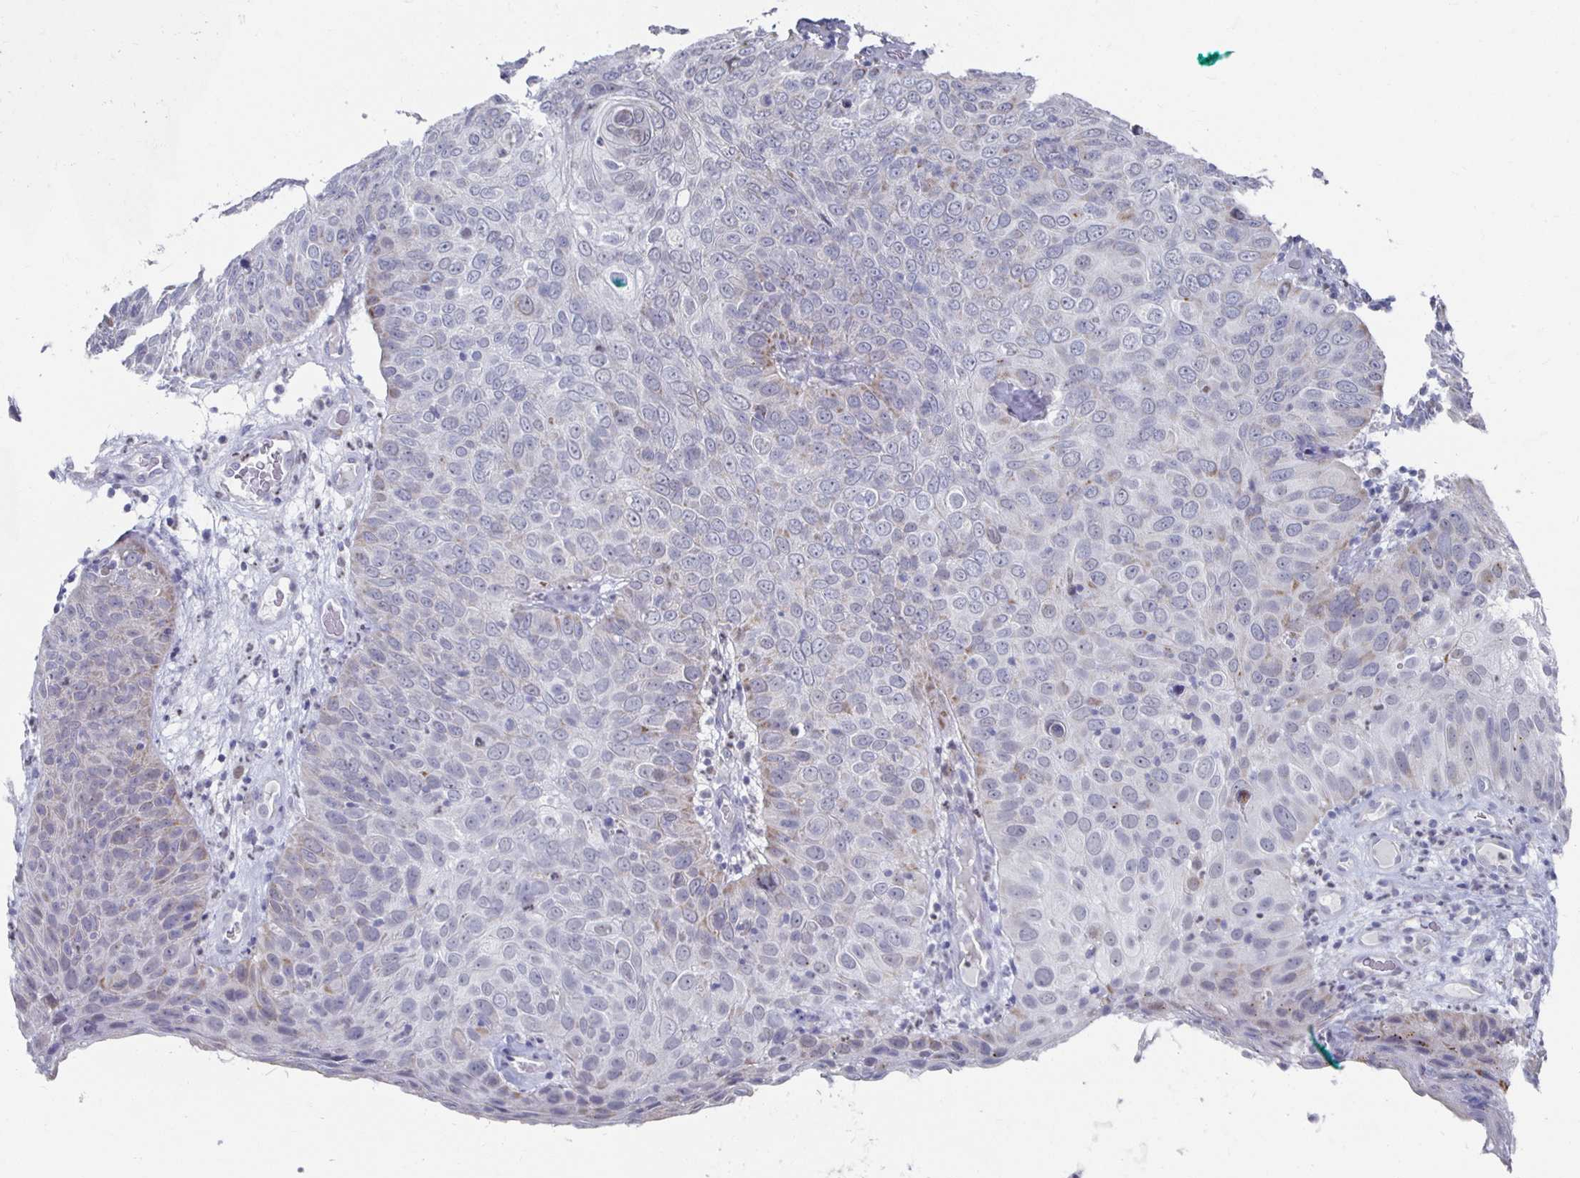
{"staining": {"intensity": "negative", "quantity": "none", "location": "none"}, "tissue": "skin cancer", "cell_type": "Tumor cells", "image_type": "cancer", "snomed": [{"axis": "morphology", "description": "Squamous cell carcinoma, NOS"}, {"axis": "topography", "description": "Skin"}], "caption": "The immunohistochemistry image has no significant positivity in tumor cells of skin cancer tissue. The staining was performed using DAB to visualize the protein expression in brown, while the nuclei were stained in blue with hematoxylin (Magnification: 20x).", "gene": "NOCT", "patient": {"sex": "male", "age": 87}}